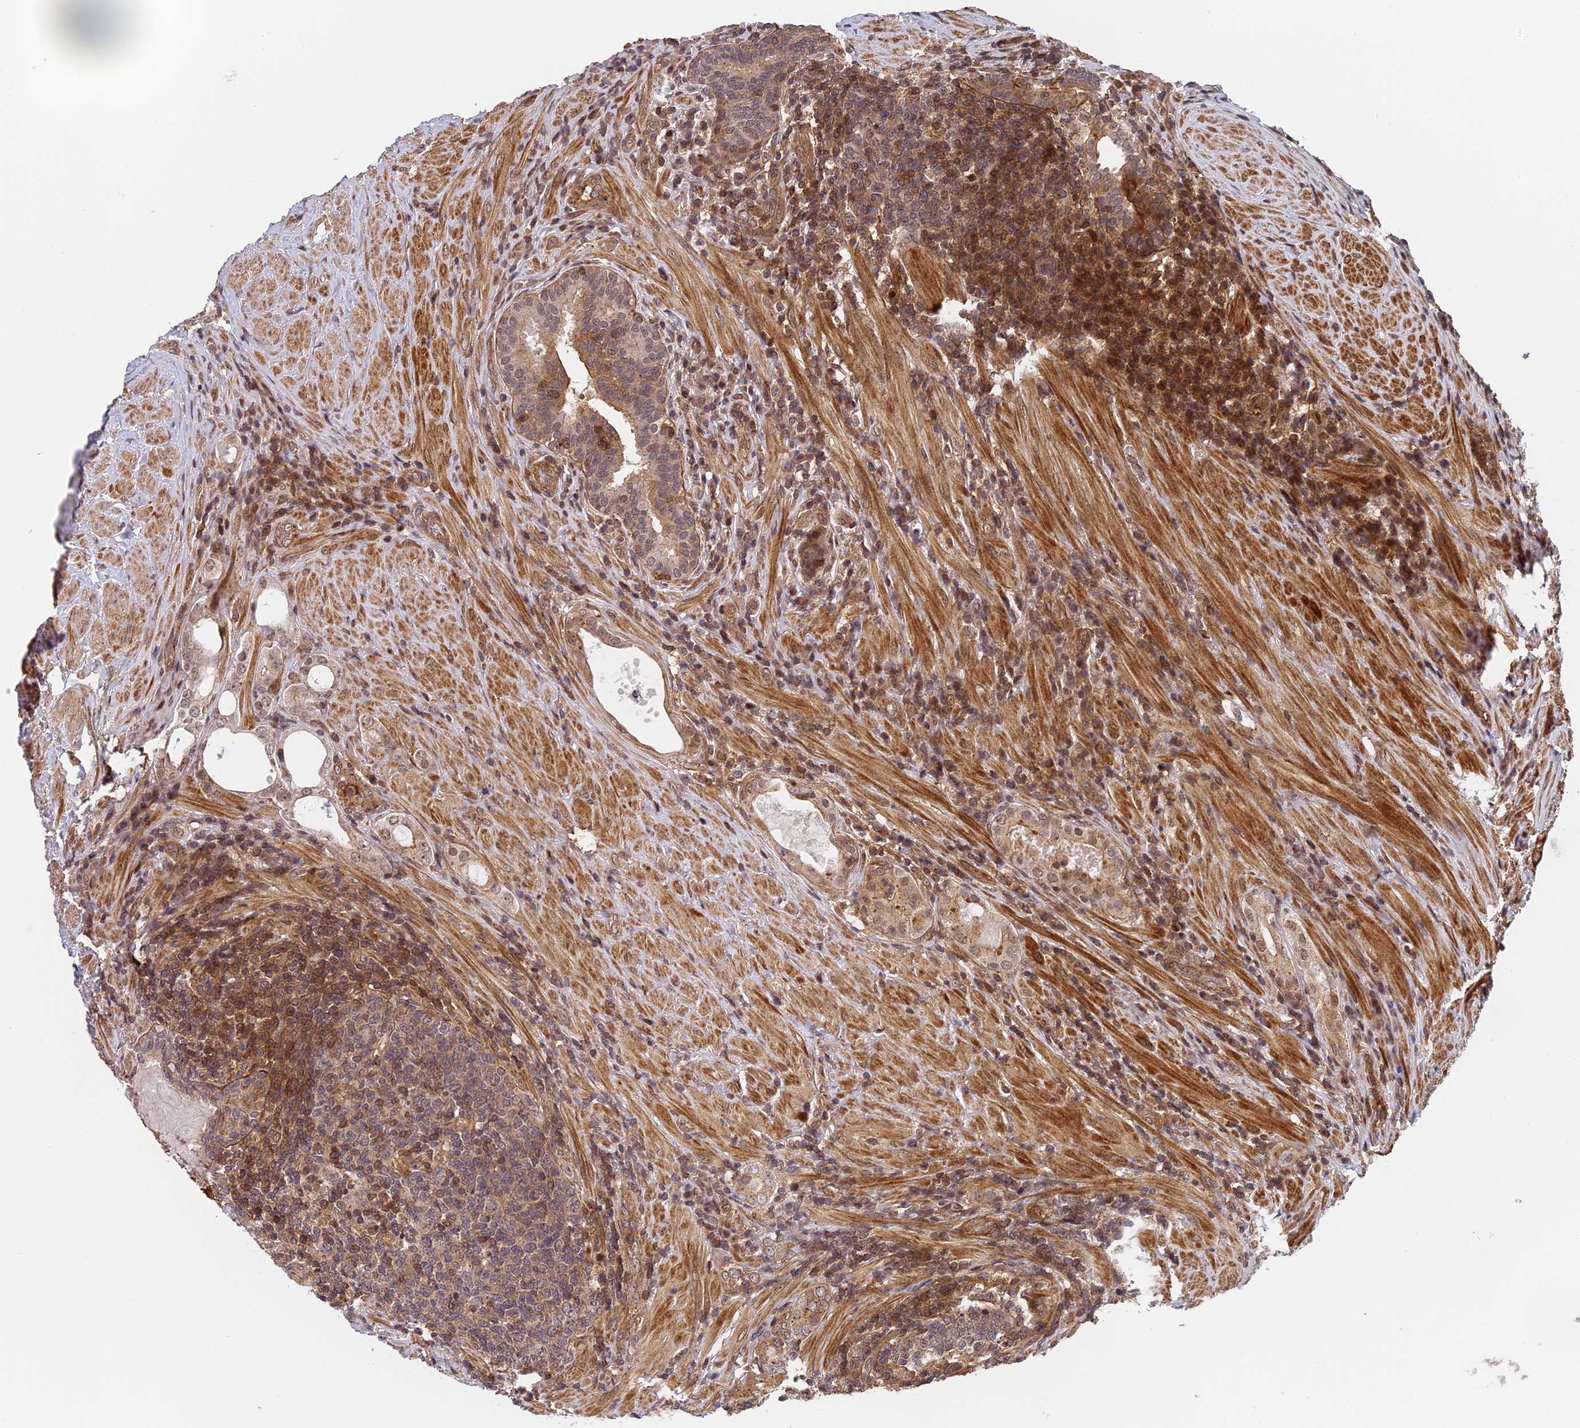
{"staining": {"intensity": "weak", "quantity": "25%-75%", "location": "cytoplasmic/membranous"}, "tissue": "prostate cancer", "cell_type": "Tumor cells", "image_type": "cancer", "snomed": [{"axis": "morphology", "description": "Adenocarcinoma, Low grade"}, {"axis": "topography", "description": "Prostate"}], "caption": "A high-resolution histopathology image shows immunohistochemistry (IHC) staining of prostate cancer, which reveals weak cytoplasmic/membranous staining in approximately 25%-75% of tumor cells.", "gene": "OSBPL1A", "patient": {"sex": "male", "age": 68}}